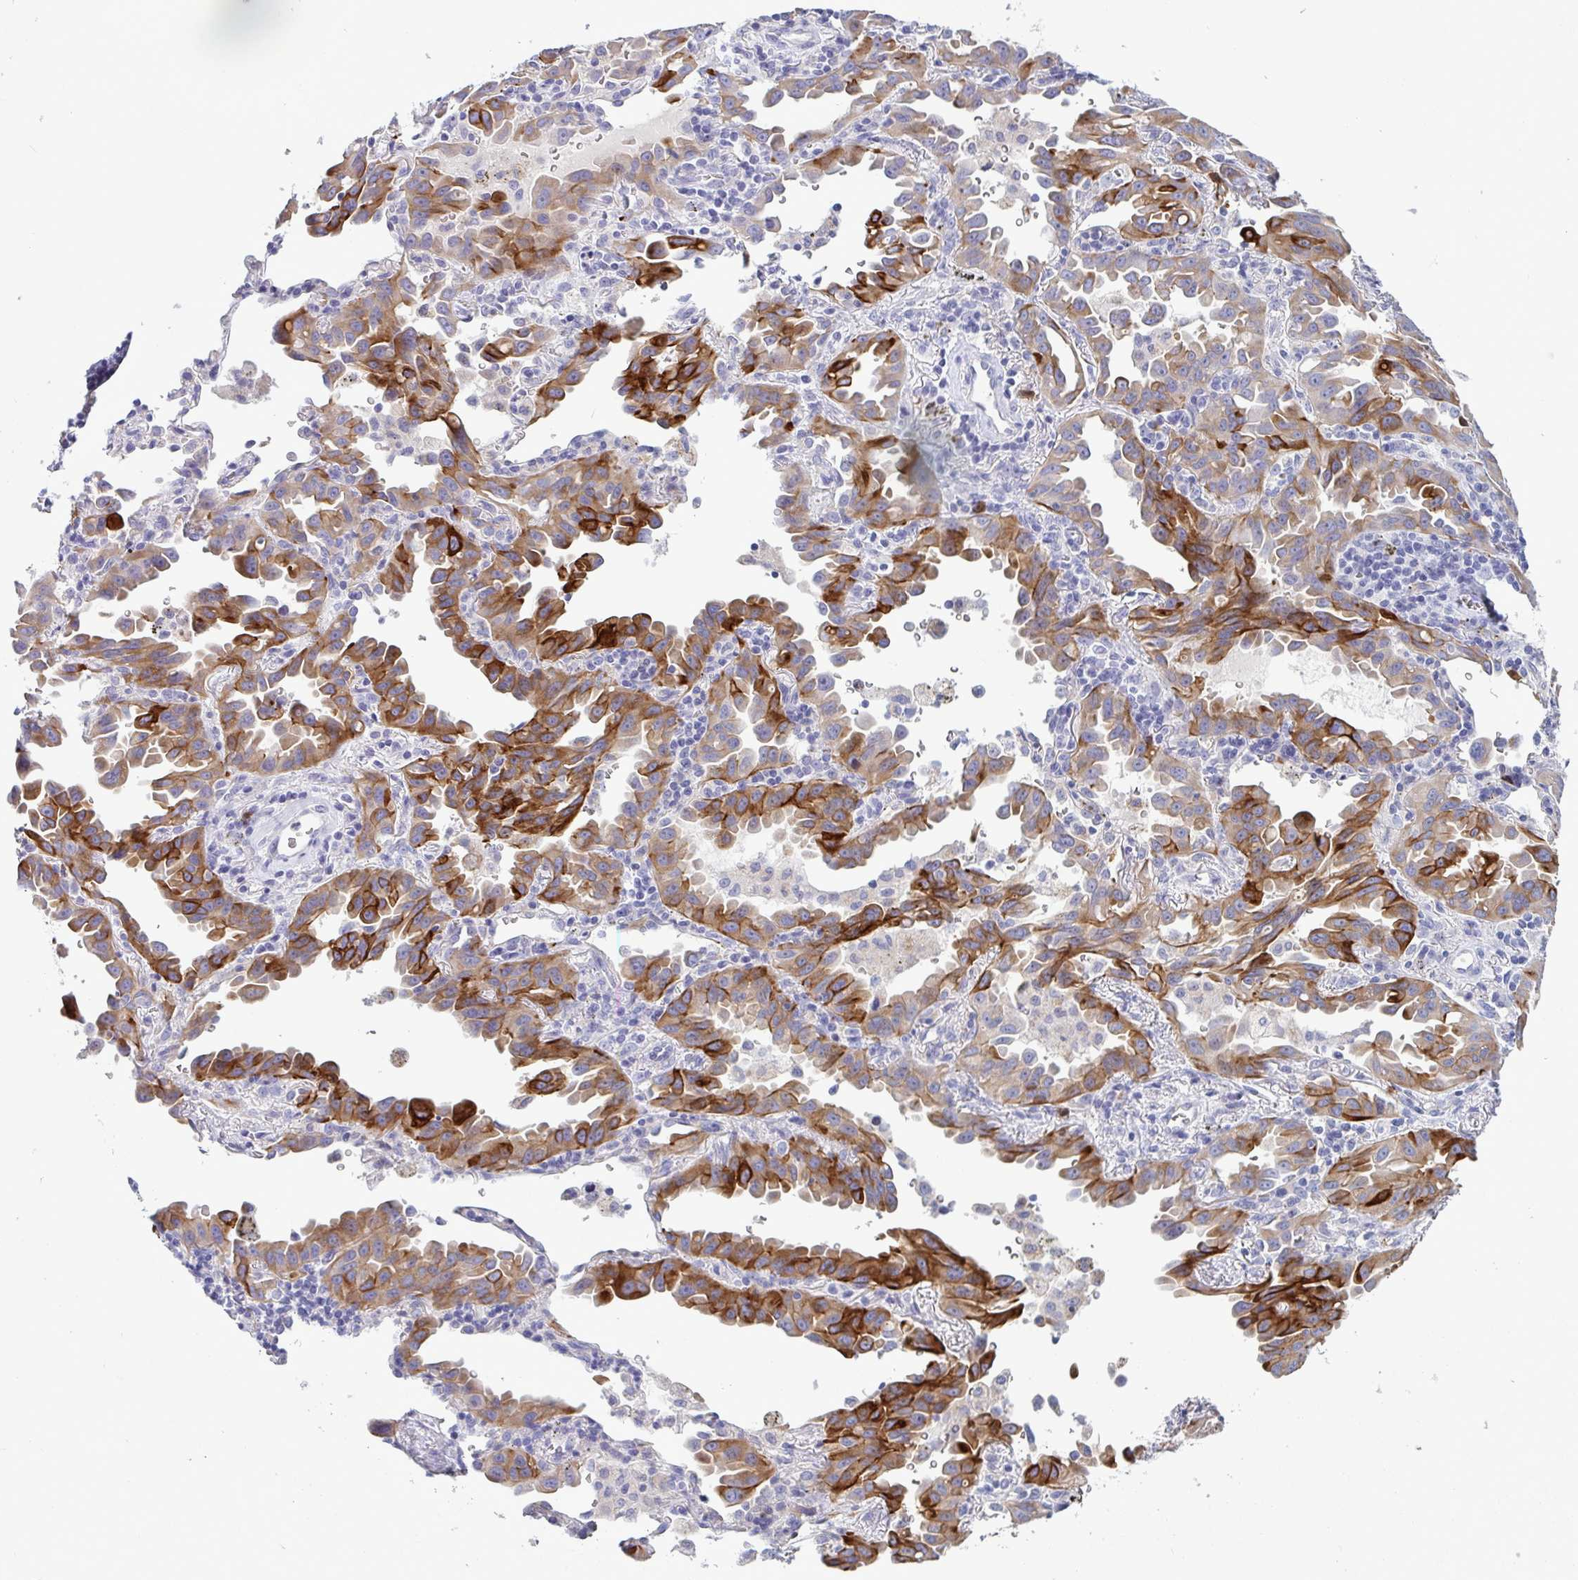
{"staining": {"intensity": "strong", "quantity": "25%-75%", "location": "cytoplasmic/membranous"}, "tissue": "lung cancer", "cell_type": "Tumor cells", "image_type": "cancer", "snomed": [{"axis": "morphology", "description": "Adenocarcinoma, NOS"}, {"axis": "topography", "description": "Lung"}], "caption": "Immunohistochemistry (IHC) photomicrograph of human lung adenocarcinoma stained for a protein (brown), which displays high levels of strong cytoplasmic/membranous expression in about 25%-75% of tumor cells.", "gene": "TAS2R38", "patient": {"sex": "male", "age": 68}}